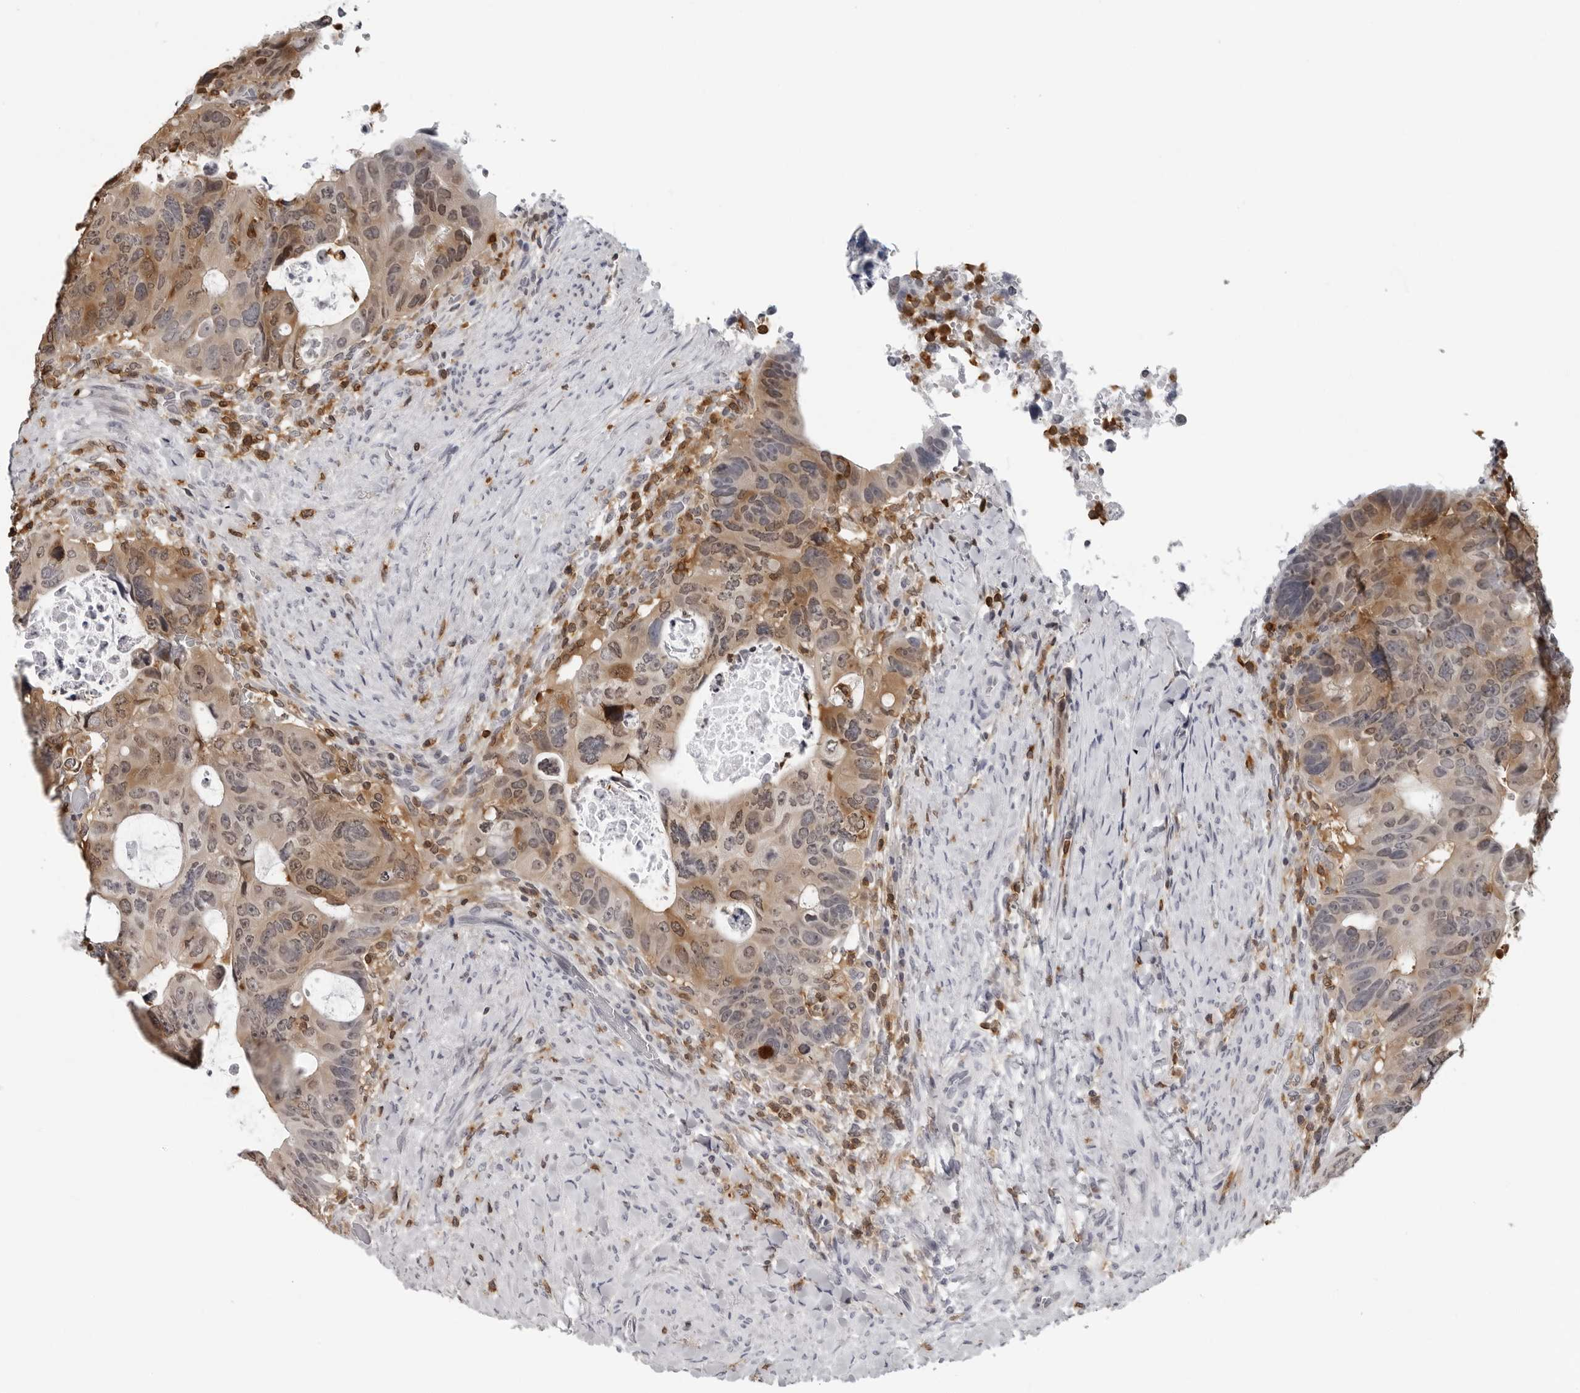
{"staining": {"intensity": "moderate", "quantity": ">75%", "location": "cytoplasmic/membranous"}, "tissue": "colorectal cancer", "cell_type": "Tumor cells", "image_type": "cancer", "snomed": [{"axis": "morphology", "description": "Adenocarcinoma, NOS"}, {"axis": "topography", "description": "Rectum"}], "caption": "Human colorectal cancer stained for a protein (brown) displays moderate cytoplasmic/membranous positive positivity in about >75% of tumor cells.", "gene": "HSPH1", "patient": {"sex": "male", "age": 59}}